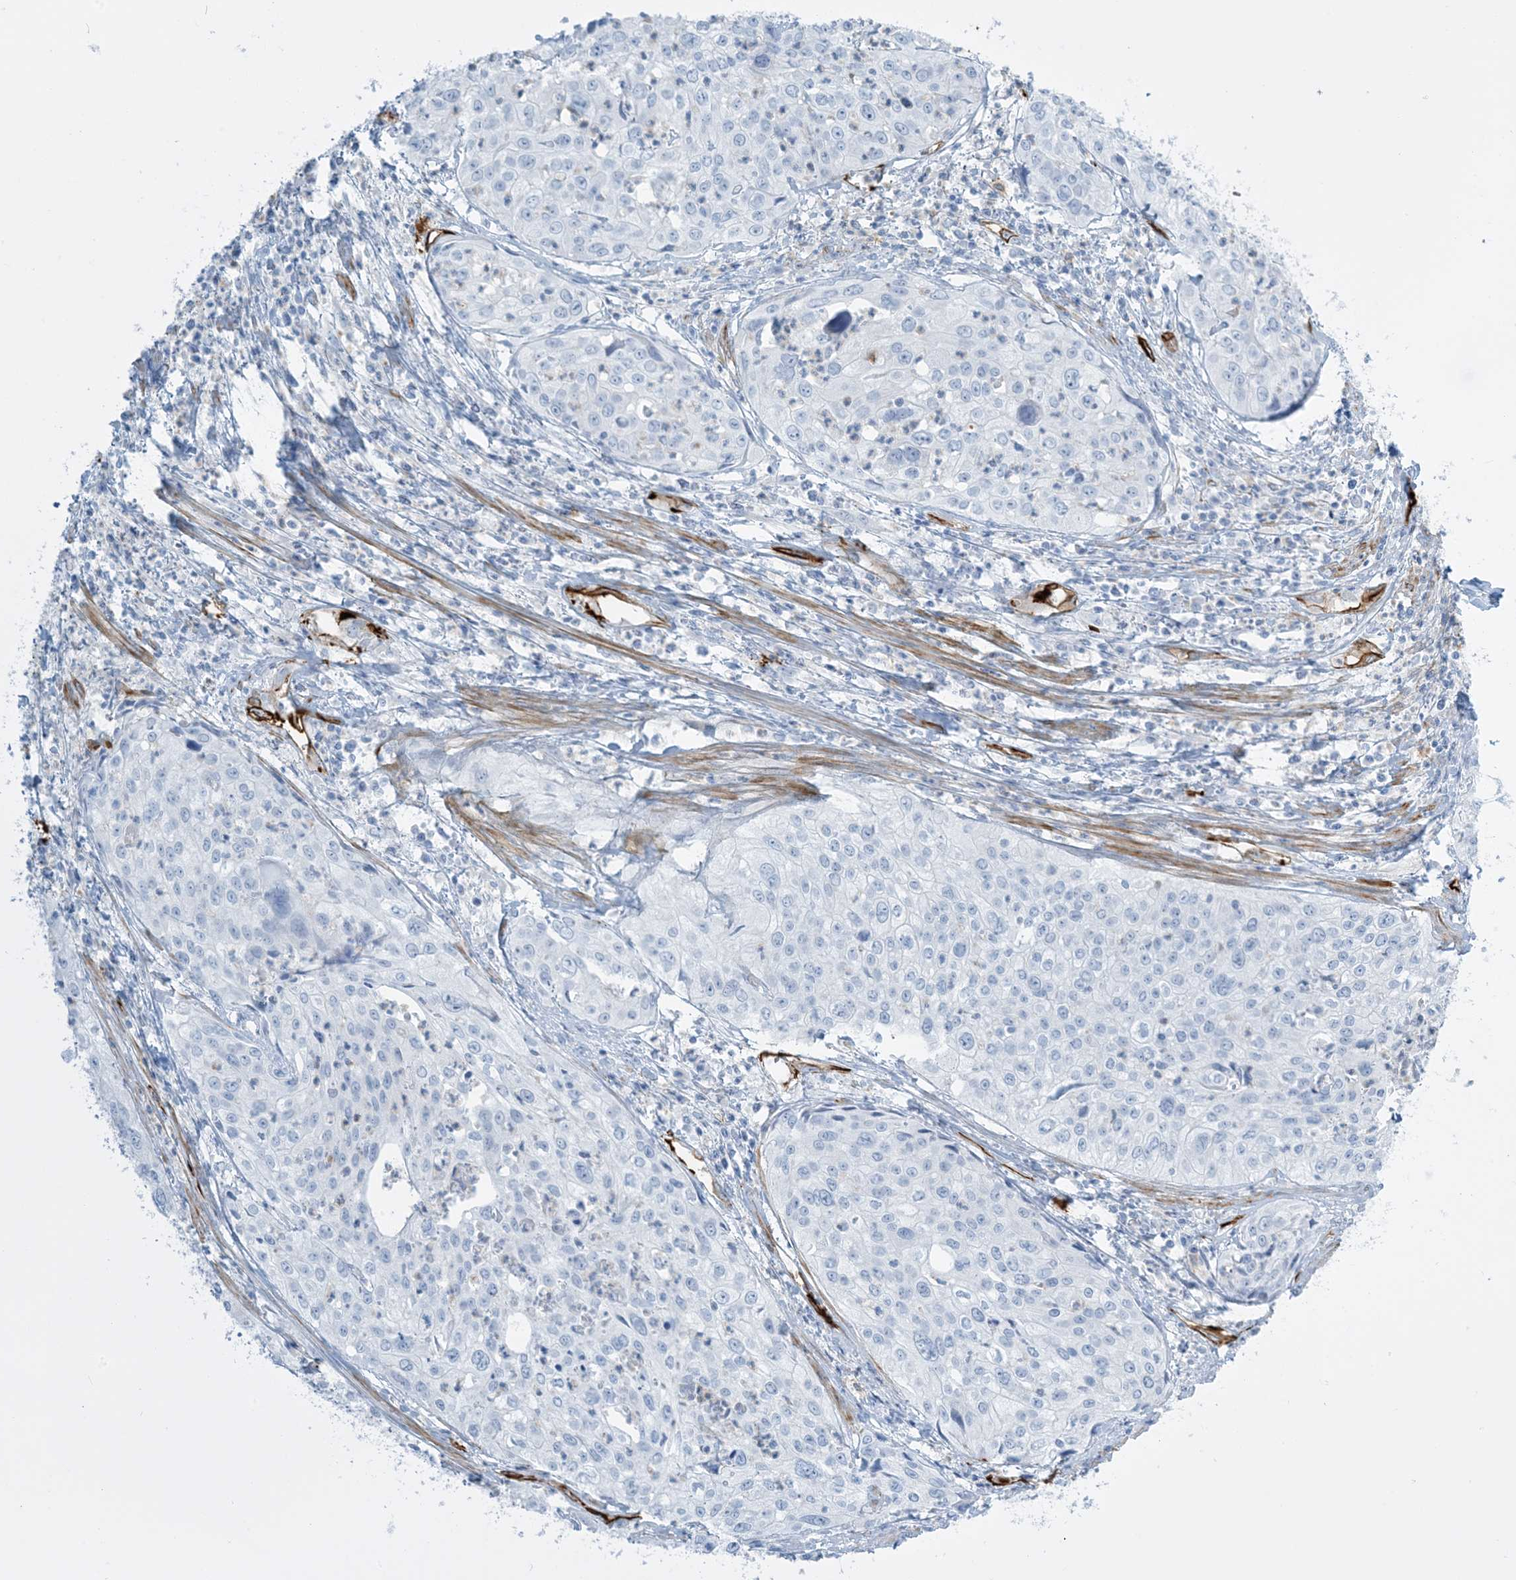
{"staining": {"intensity": "negative", "quantity": "none", "location": "none"}, "tissue": "cervical cancer", "cell_type": "Tumor cells", "image_type": "cancer", "snomed": [{"axis": "morphology", "description": "Squamous cell carcinoma, NOS"}, {"axis": "topography", "description": "Cervix"}], "caption": "Immunohistochemistry (IHC) histopathology image of cervical squamous cell carcinoma stained for a protein (brown), which exhibits no positivity in tumor cells.", "gene": "EPS8L3", "patient": {"sex": "female", "age": 31}}